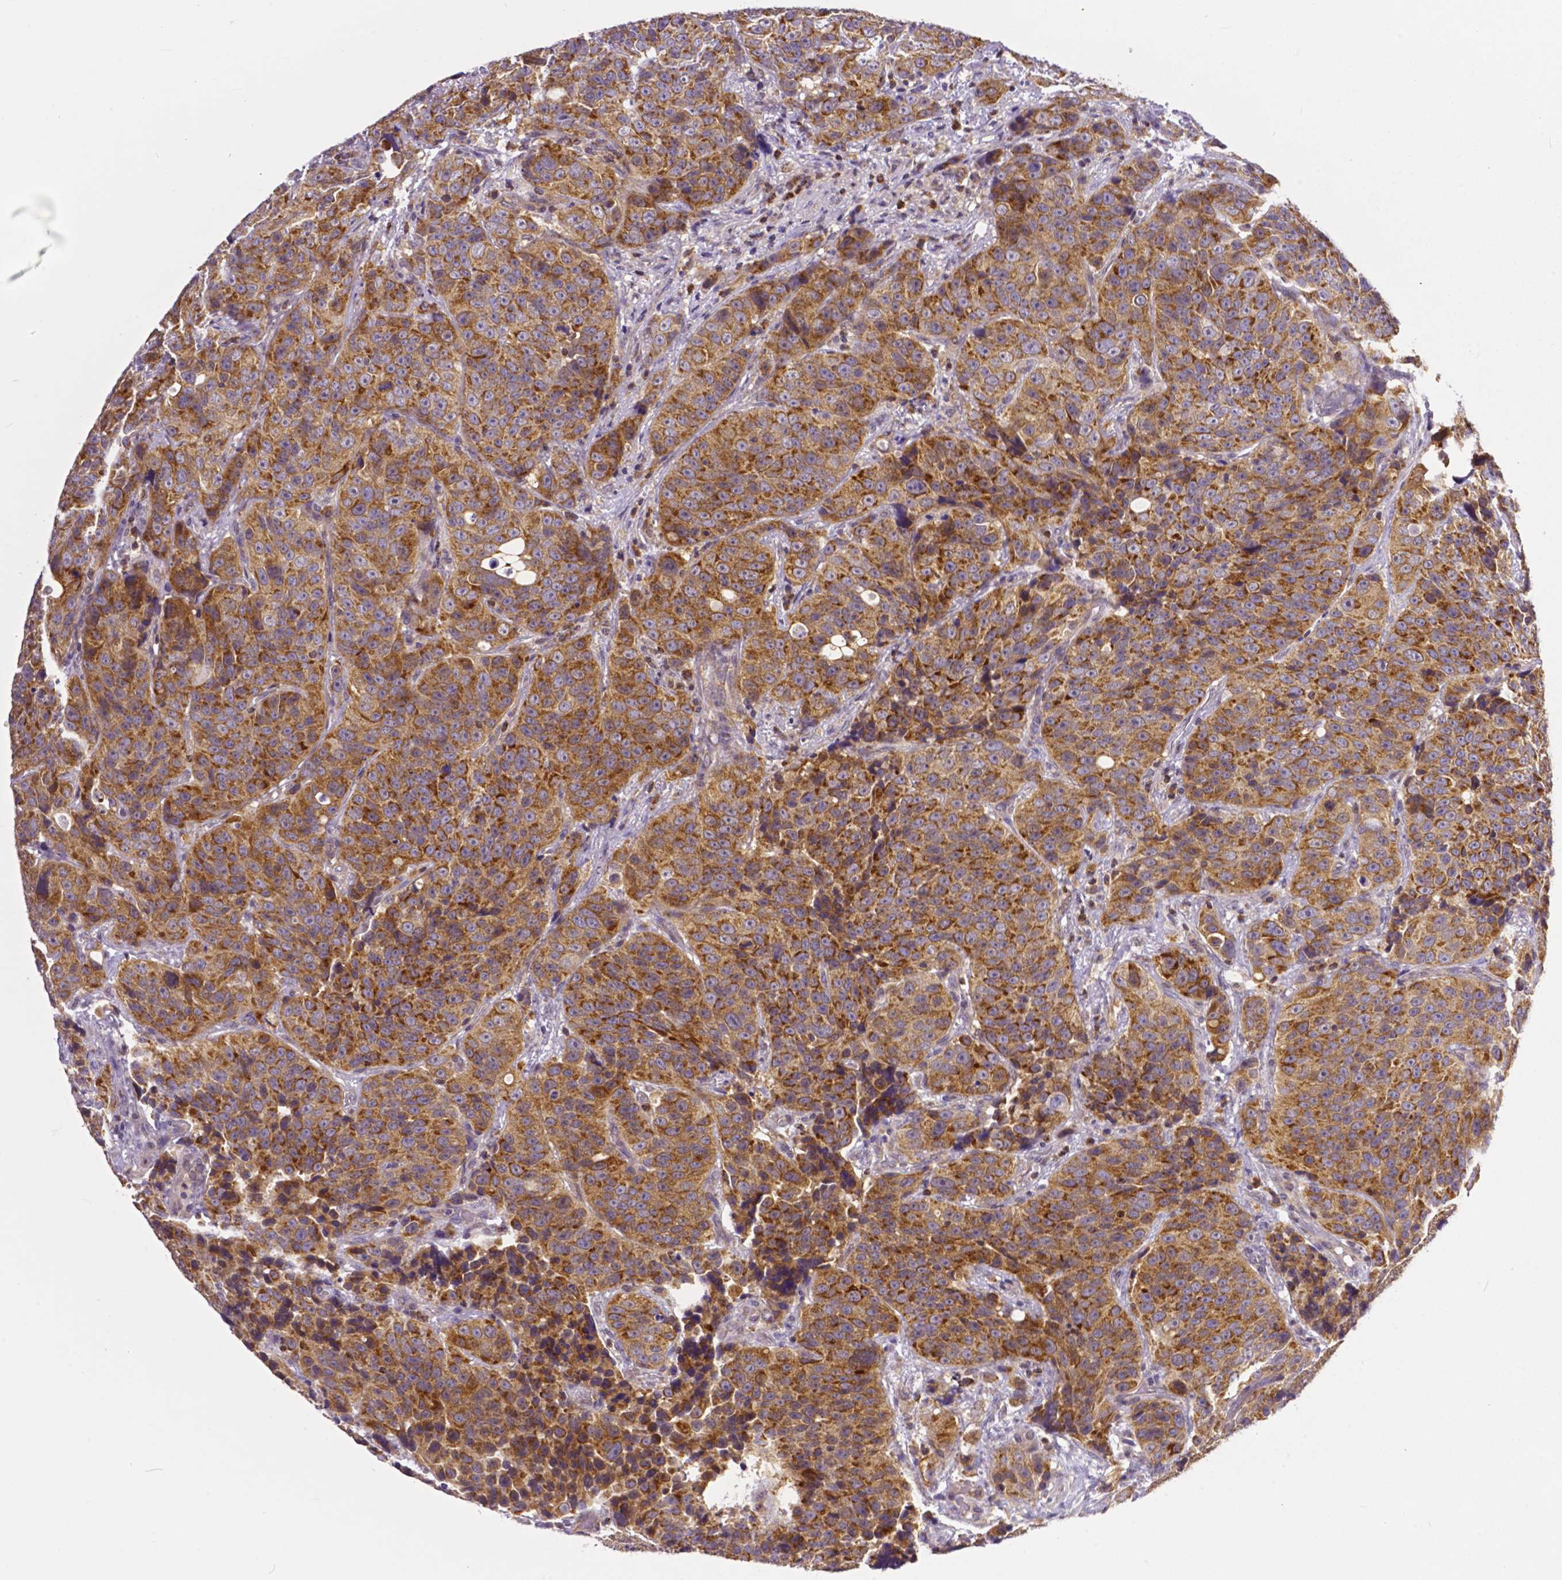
{"staining": {"intensity": "strong", "quantity": ">75%", "location": "cytoplasmic/membranous"}, "tissue": "urothelial cancer", "cell_type": "Tumor cells", "image_type": "cancer", "snomed": [{"axis": "morphology", "description": "Urothelial carcinoma, NOS"}, {"axis": "topography", "description": "Urinary bladder"}], "caption": "Human urothelial cancer stained with a protein marker reveals strong staining in tumor cells.", "gene": "MCL1", "patient": {"sex": "male", "age": 52}}